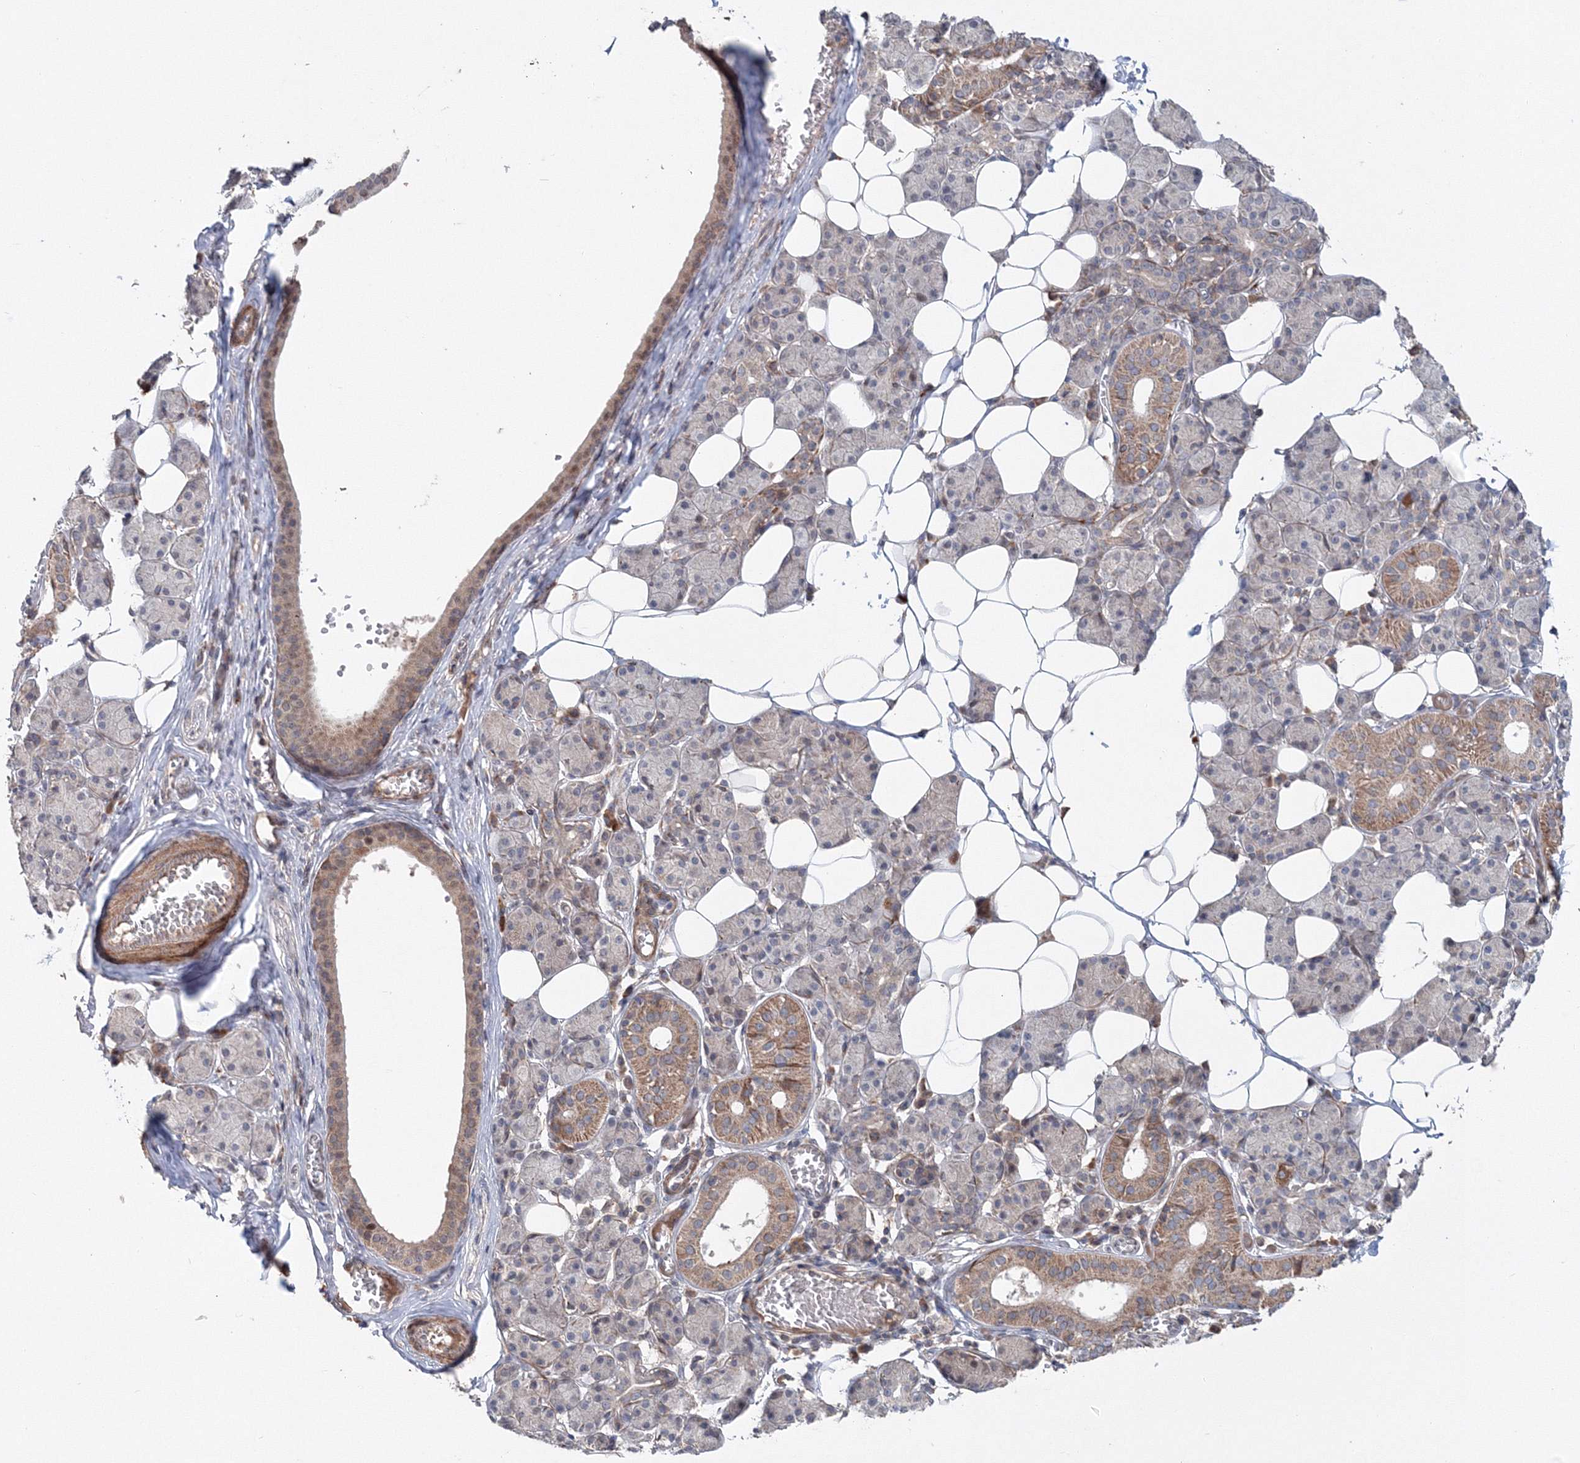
{"staining": {"intensity": "moderate", "quantity": "25%-75%", "location": "cytoplasmic/membranous"}, "tissue": "salivary gland", "cell_type": "Glandular cells", "image_type": "normal", "snomed": [{"axis": "morphology", "description": "Normal tissue, NOS"}, {"axis": "topography", "description": "Salivary gland"}], "caption": "IHC histopathology image of benign salivary gland: salivary gland stained using immunohistochemistry demonstrates medium levels of moderate protein expression localized specifically in the cytoplasmic/membranous of glandular cells, appearing as a cytoplasmic/membranous brown color.", "gene": "NOA1", "patient": {"sex": "female", "age": 33}}